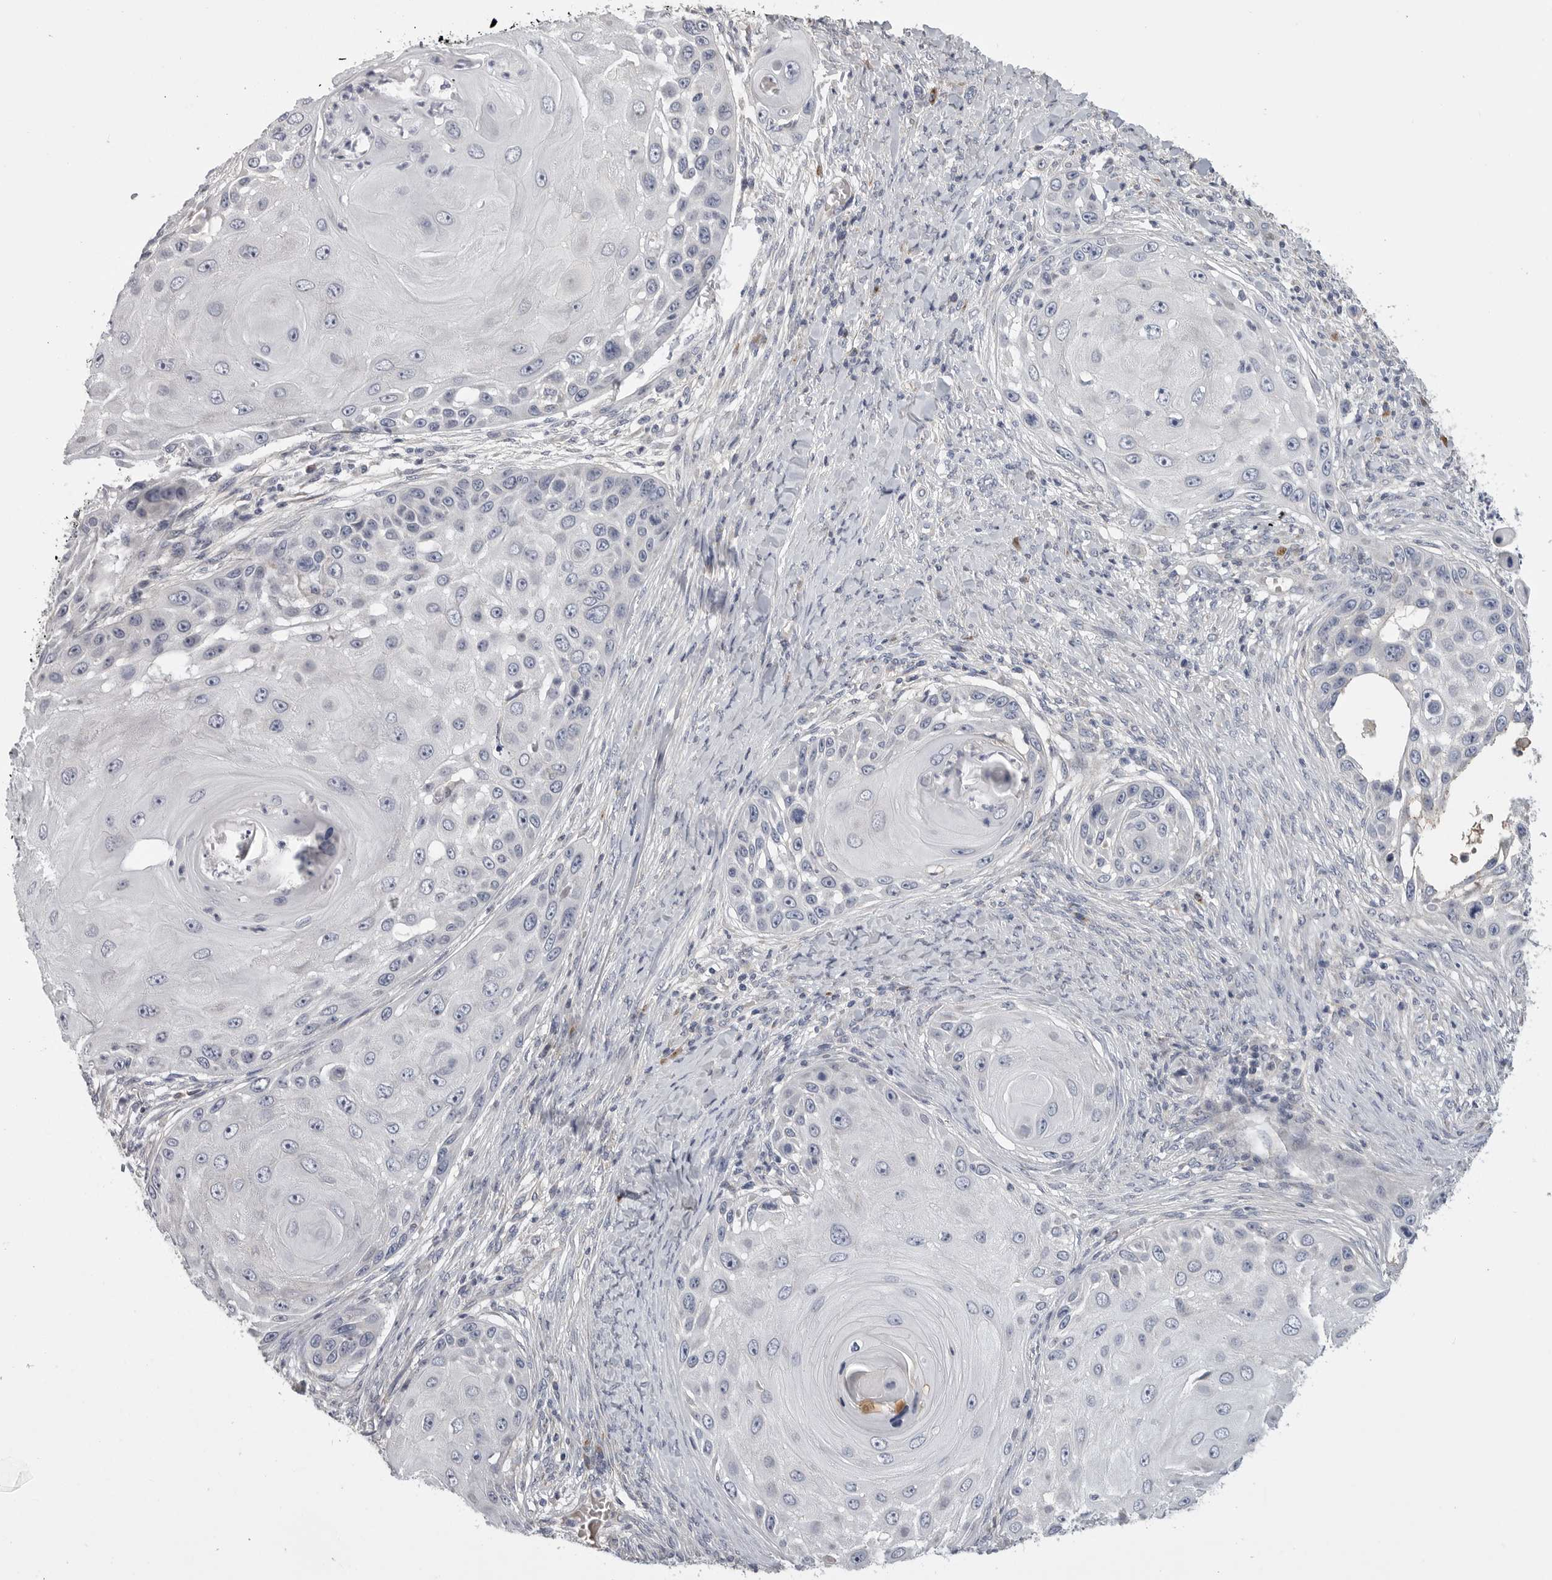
{"staining": {"intensity": "negative", "quantity": "none", "location": "none"}, "tissue": "skin cancer", "cell_type": "Tumor cells", "image_type": "cancer", "snomed": [{"axis": "morphology", "description": "Squamous cell carcinoma, NOS"}, {"axis": "topography", "description": "Skin"}], "caption": "An immunohistochemistry (IHC) image of skin cancer (squamous cell carcinoma) is shown. There is no staining in tumor cells of skin cancer (squamous cell carcinoma).", "gene": "SDC3", "patient": {"sex": "female", "age": 44}}